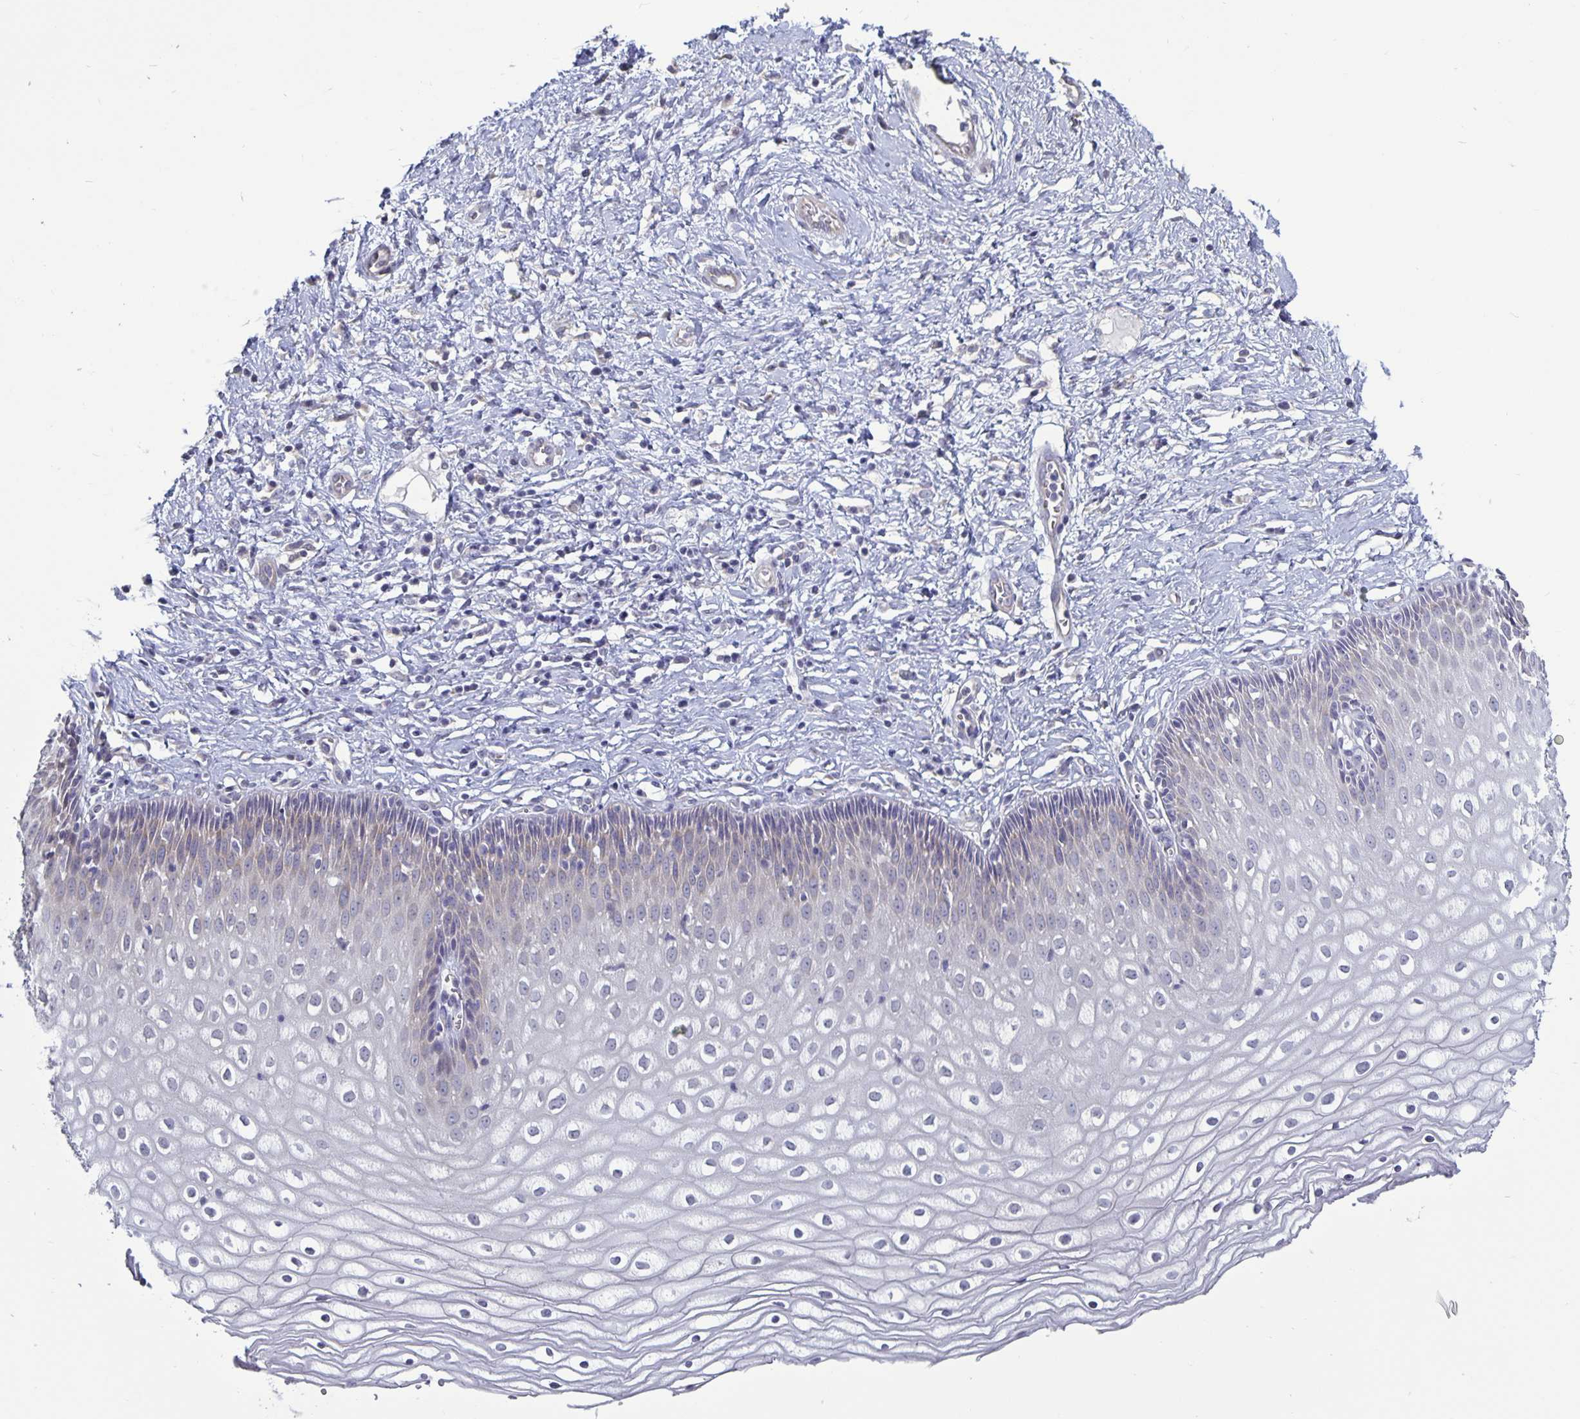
{"staining": {"intensity": "negative", "quantity": "none", "location": "none"}, "tissue": "cervix", "cell_type": "Glandular cells", "image_type": "normal", "snomed": [{"axis": "morphology", "description": "Normal tissue, NOS"}, {"axis": "topography", "description": "Cervix"}], "caption": "The photomicrograph shows no staining of glandular cells in unremarkable cervix.", "gene": "PLCB3", "patient": {"sex": "female", "age": 36}}